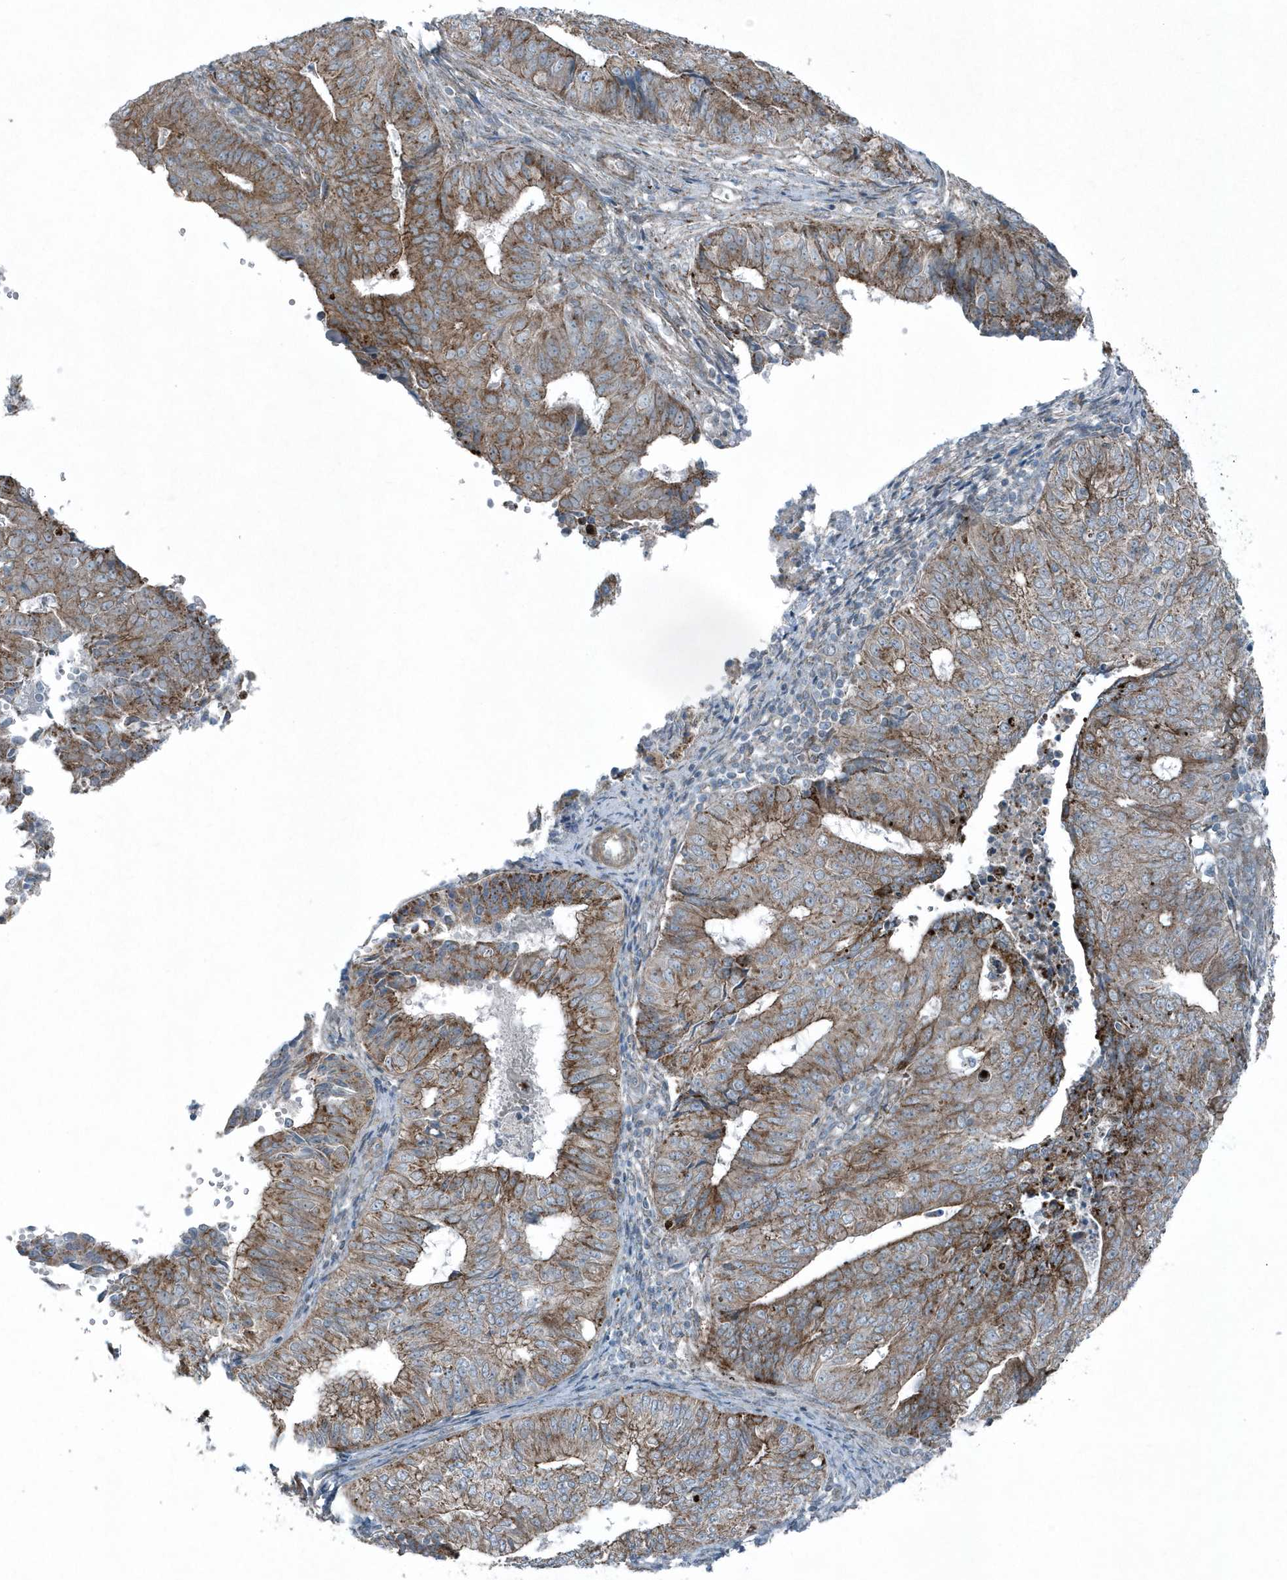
{"staining": {"intensity": "moderate", "quantity": ">75%", "location": "cytoplasmic/membranous"}, "tissue": "endometrial cancer", "cell_type": "Tumor cells", "image_type": "cancer", "snomed": [{"axis": "morphology", "description": "Adenocarcinoma, NOS"}, {"axis": "topography", "description": "Endometrium"}], "caption": "Brown immunohistochemical staining in human adenocarcinoma (endometrial) reveals moderate cytoplasmic/membranous staining in approximately >75% of tumor cells. (brown staining indicates protein expression, while blue staining denotes nuclei).", "gene": "GCC2", "patient": {"sex": "female", "age": 32}}